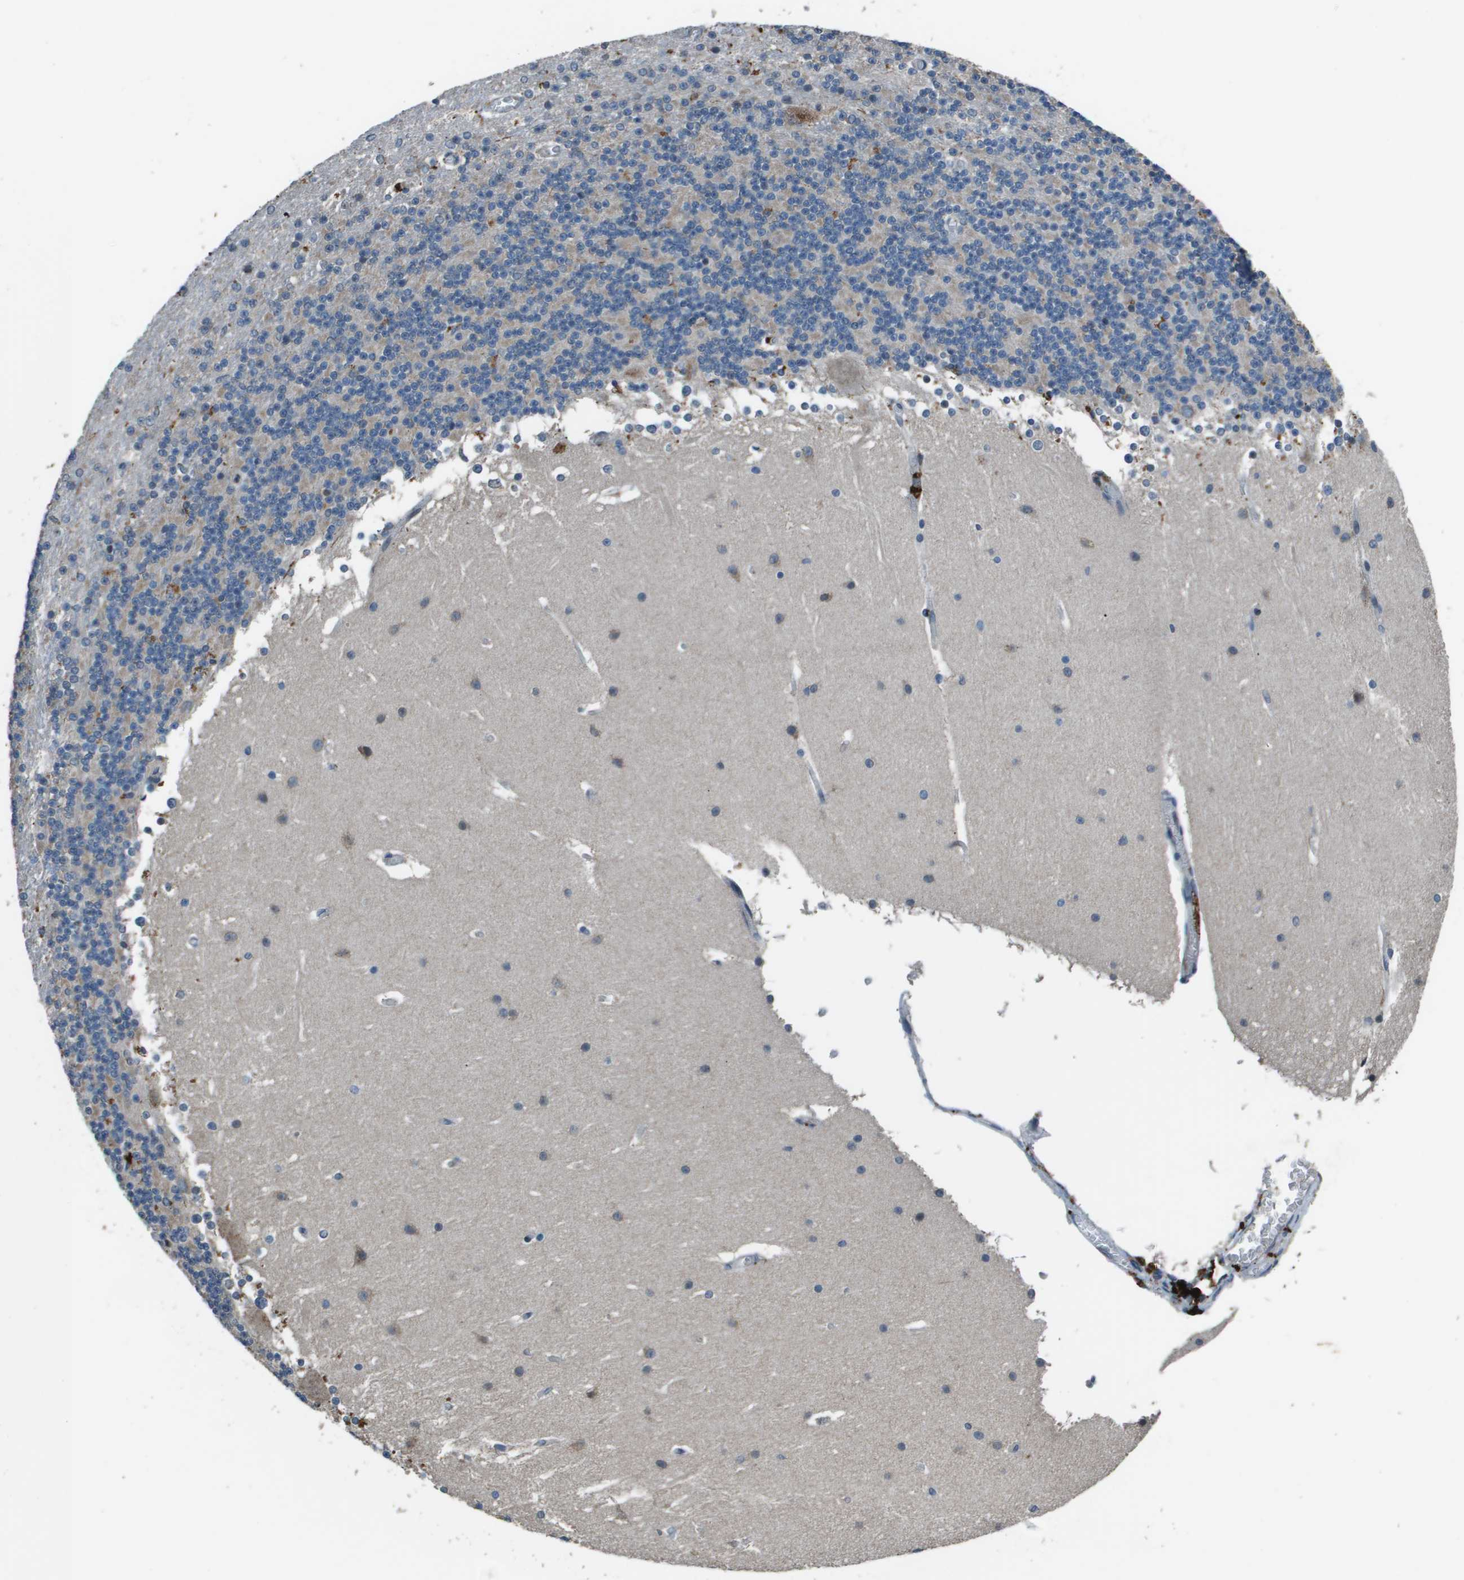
{"staining": {"intensity": "negative", "quantity": "none", "location": "none"}, "tissue": "cerebellum", "cell_type": "Cells in granular layer", "image_type": "normal", "snomed": [{"axis": "morphology", "description": "Normal tissue, NOS"}, {"axis": "topography", "description": "Cerebellum"}], "caption": "Normal cerebellum was stained to show a protein in brown. There is no significant expression in cells in granular layer. Brightfield microscopy of IHC stained with DAB (3,3'-diaminobenzidine) (brown) and hematoxylin (blue), captured at high magnification.", "gene": "GOSR2", "patient": {"sex": "female", "age": 19}}